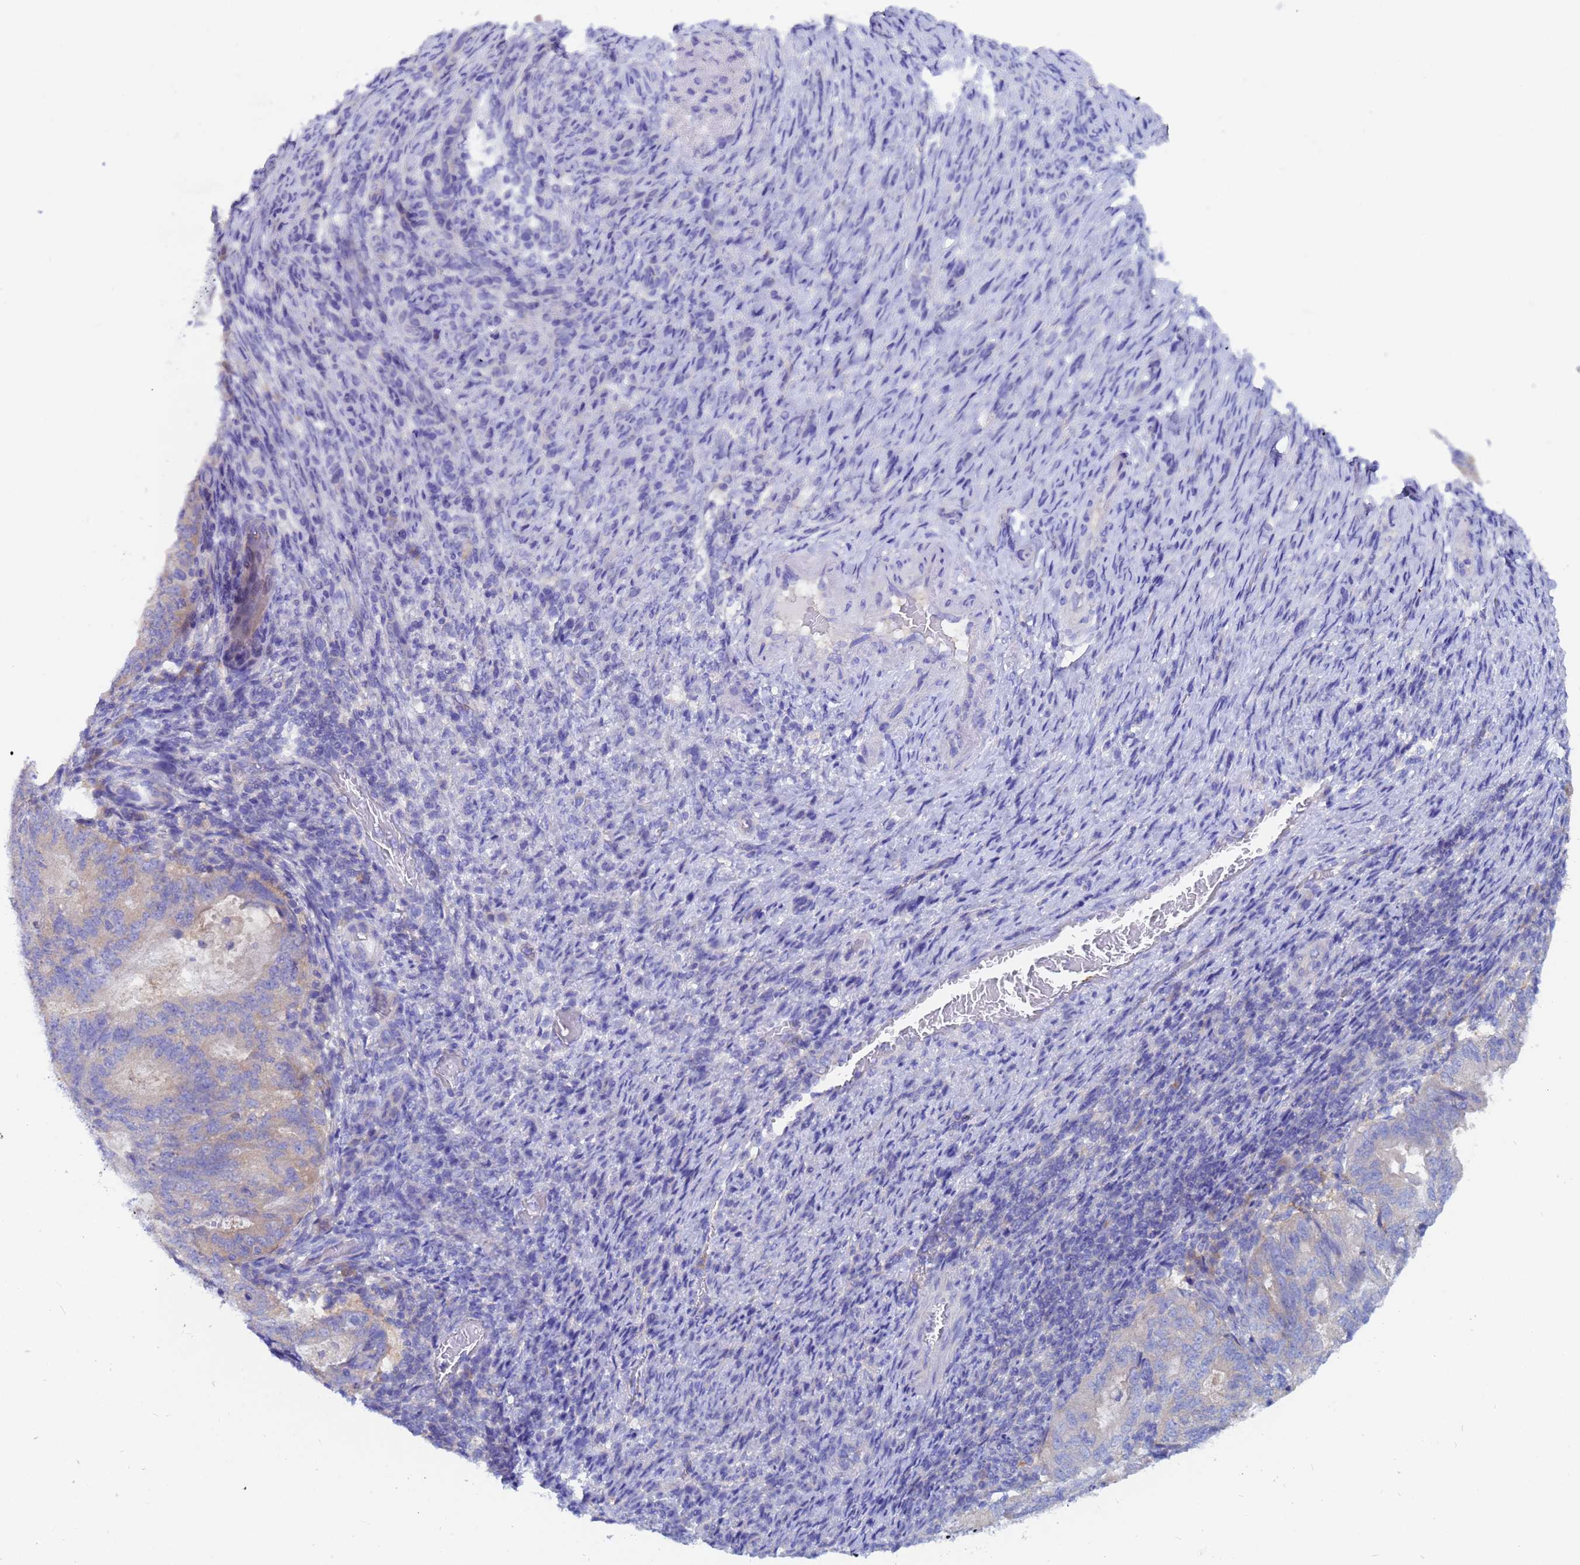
{"staining": {"intensity": "negative", "quantity": "none", "location": "none"}, "tissue": "endometrial cancer", "cell_type": "Tumor cells", "image_type": "cancer", "snomed": [{"axis": "morphology", "description": "Adenocarcinoma, NOS"}, {"axis": "topography", "description": "Endometrium"}], "caption": "The image shows no significant expression in tumor cells of endometrial adenocarcinoma.", "gene": "UBE2O", "patient": {"sex": "female", "age": 70}}